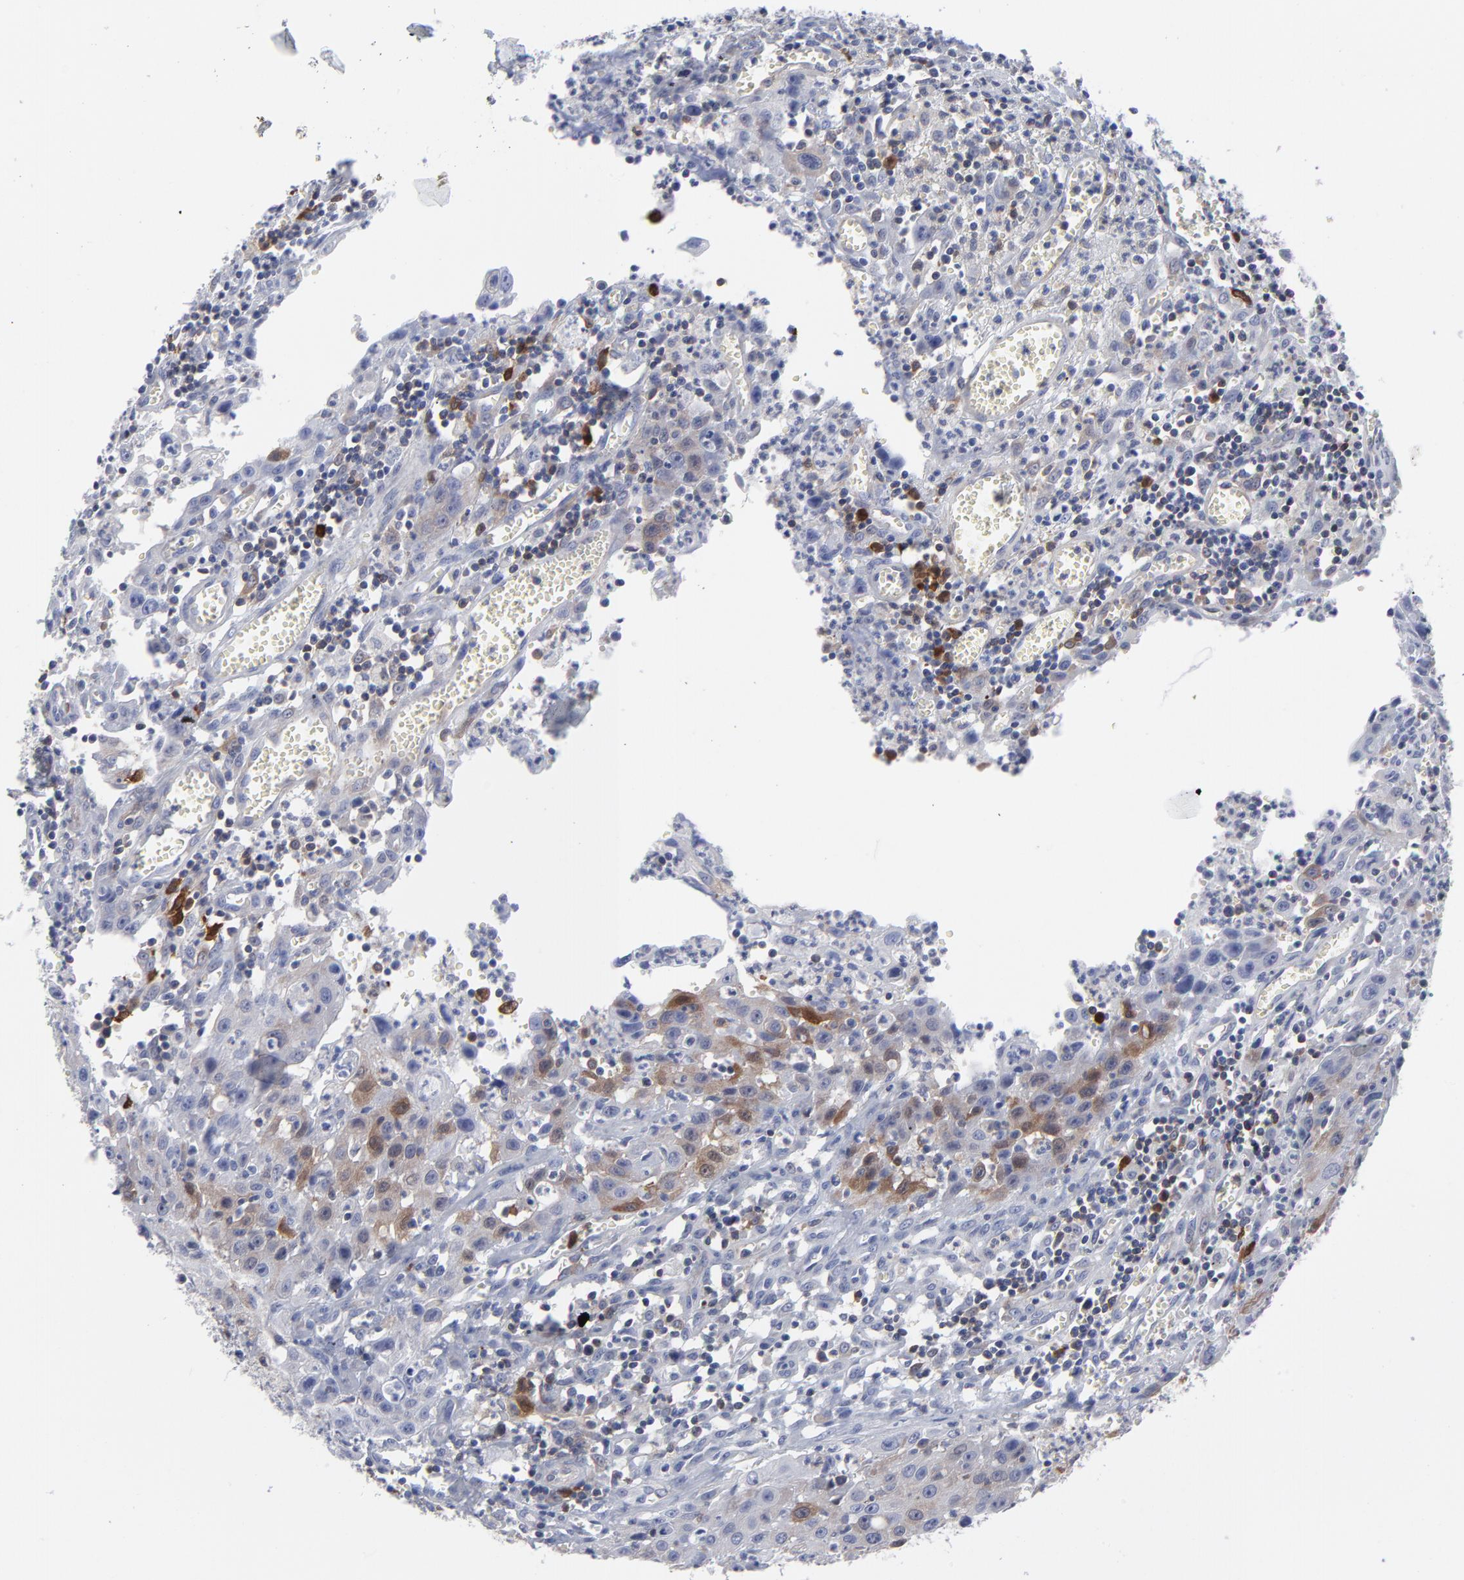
{"staining": {"intensity": "weak", "quantity": "<25%", "location": "cytoplasmic/membranous"}, "tissue": "urothelial cancer", "cell_type": "Tumor cells", "image_type": "cancer", "snomed": [{"axis": "morphology", "description": "Urothelial carcinoma, High grade"}, {"axis": "topography", "description": "Urinary bladder"}], "caption": "The image exhibits no significant positivity in tumor cells of urothelial cancer. The staining is performed using DAB (3,3'-diaminobenzidine) brown chromogen with nuclei counter-stained in using hematoxylin.", "gene": "NFKBIA", "patient": {"sex": "male", "age": 66}}